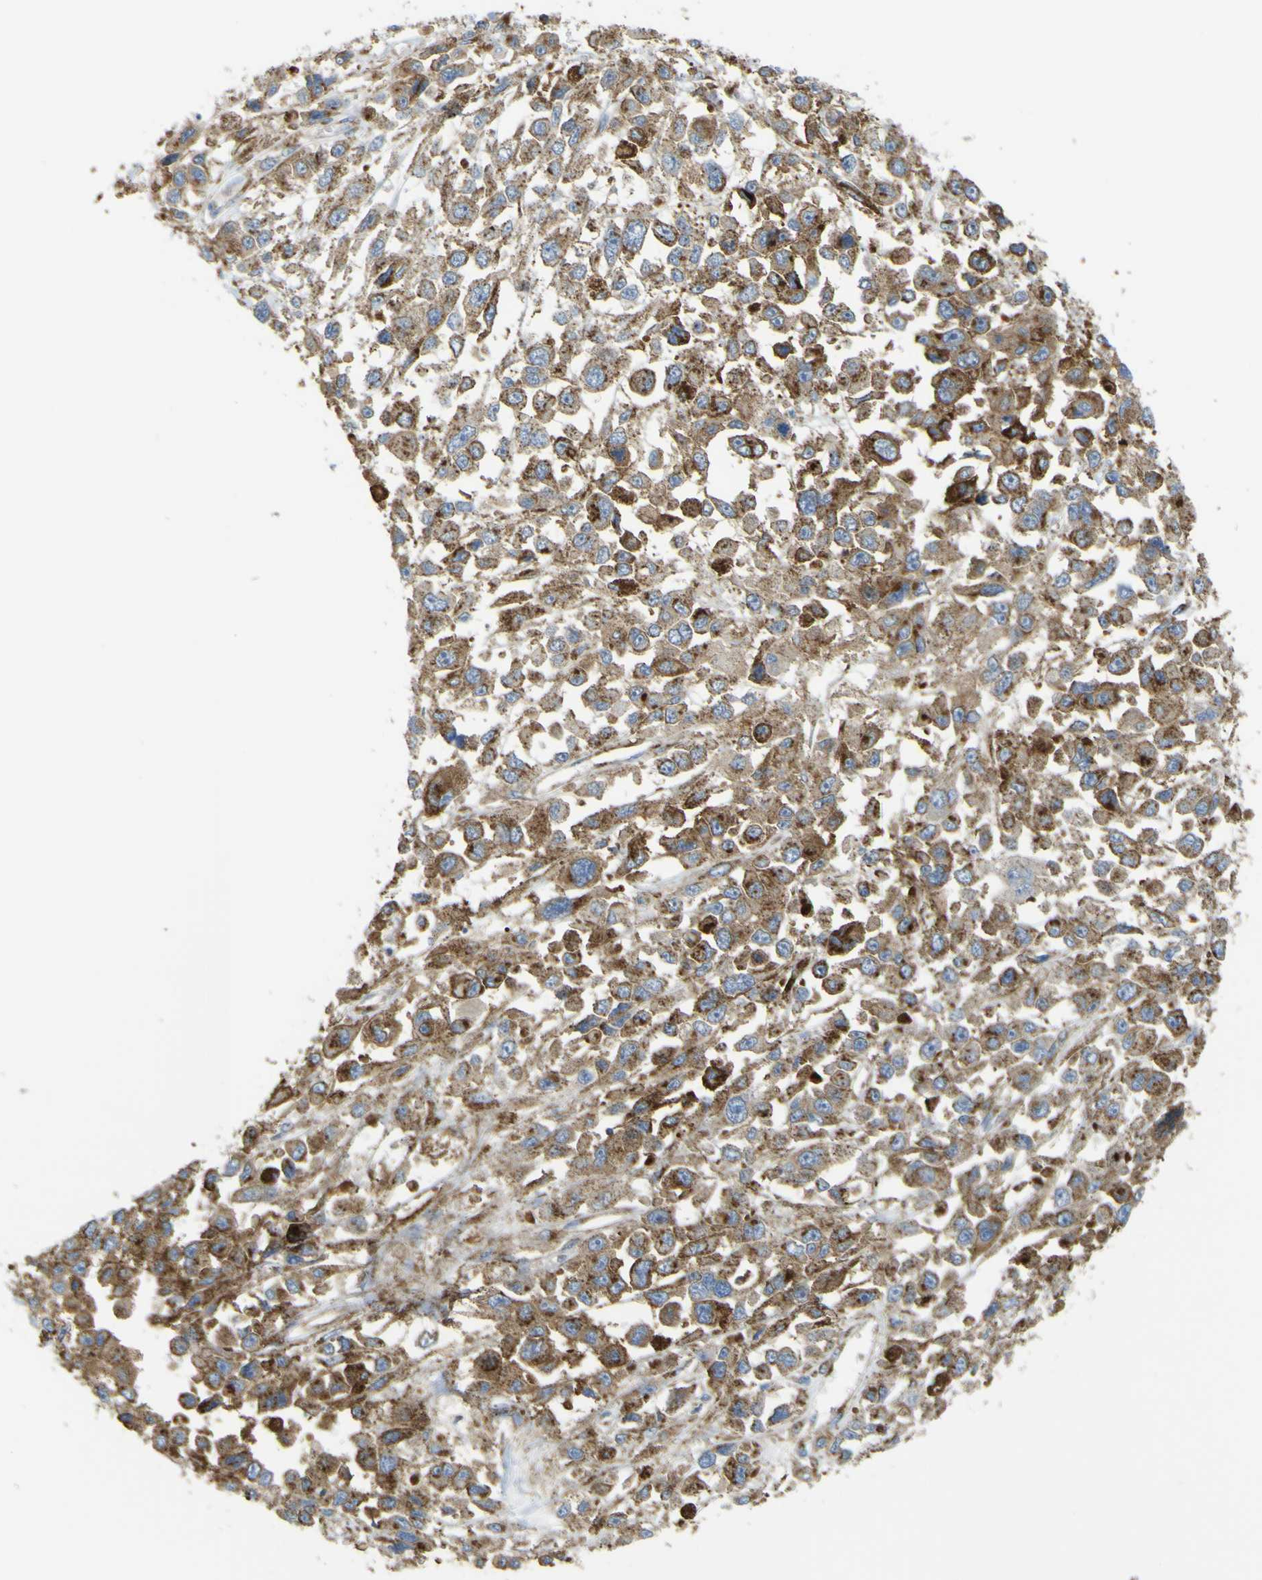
{"staining": {"intensity": "moderate", "quantity": ">75%", "location": "cytoplasmic/membranous"}, "tissue": "melanoma", "cell_type": "Tumor cells", "image_type": "cancer", "snomed": [{"axis": "morphology", "description": "Malignant melanoma, Metastatic site"}, {"axis": "topography", "description": "Lymph node"}], "caption": "Human melanoma stained for a protein (brown) reveals moderate cytoplasmic/membranous positive expression in about >75% of tumor cells.", "gene": "IGF2R", "patient": {"sex": "male", "age": 59}}